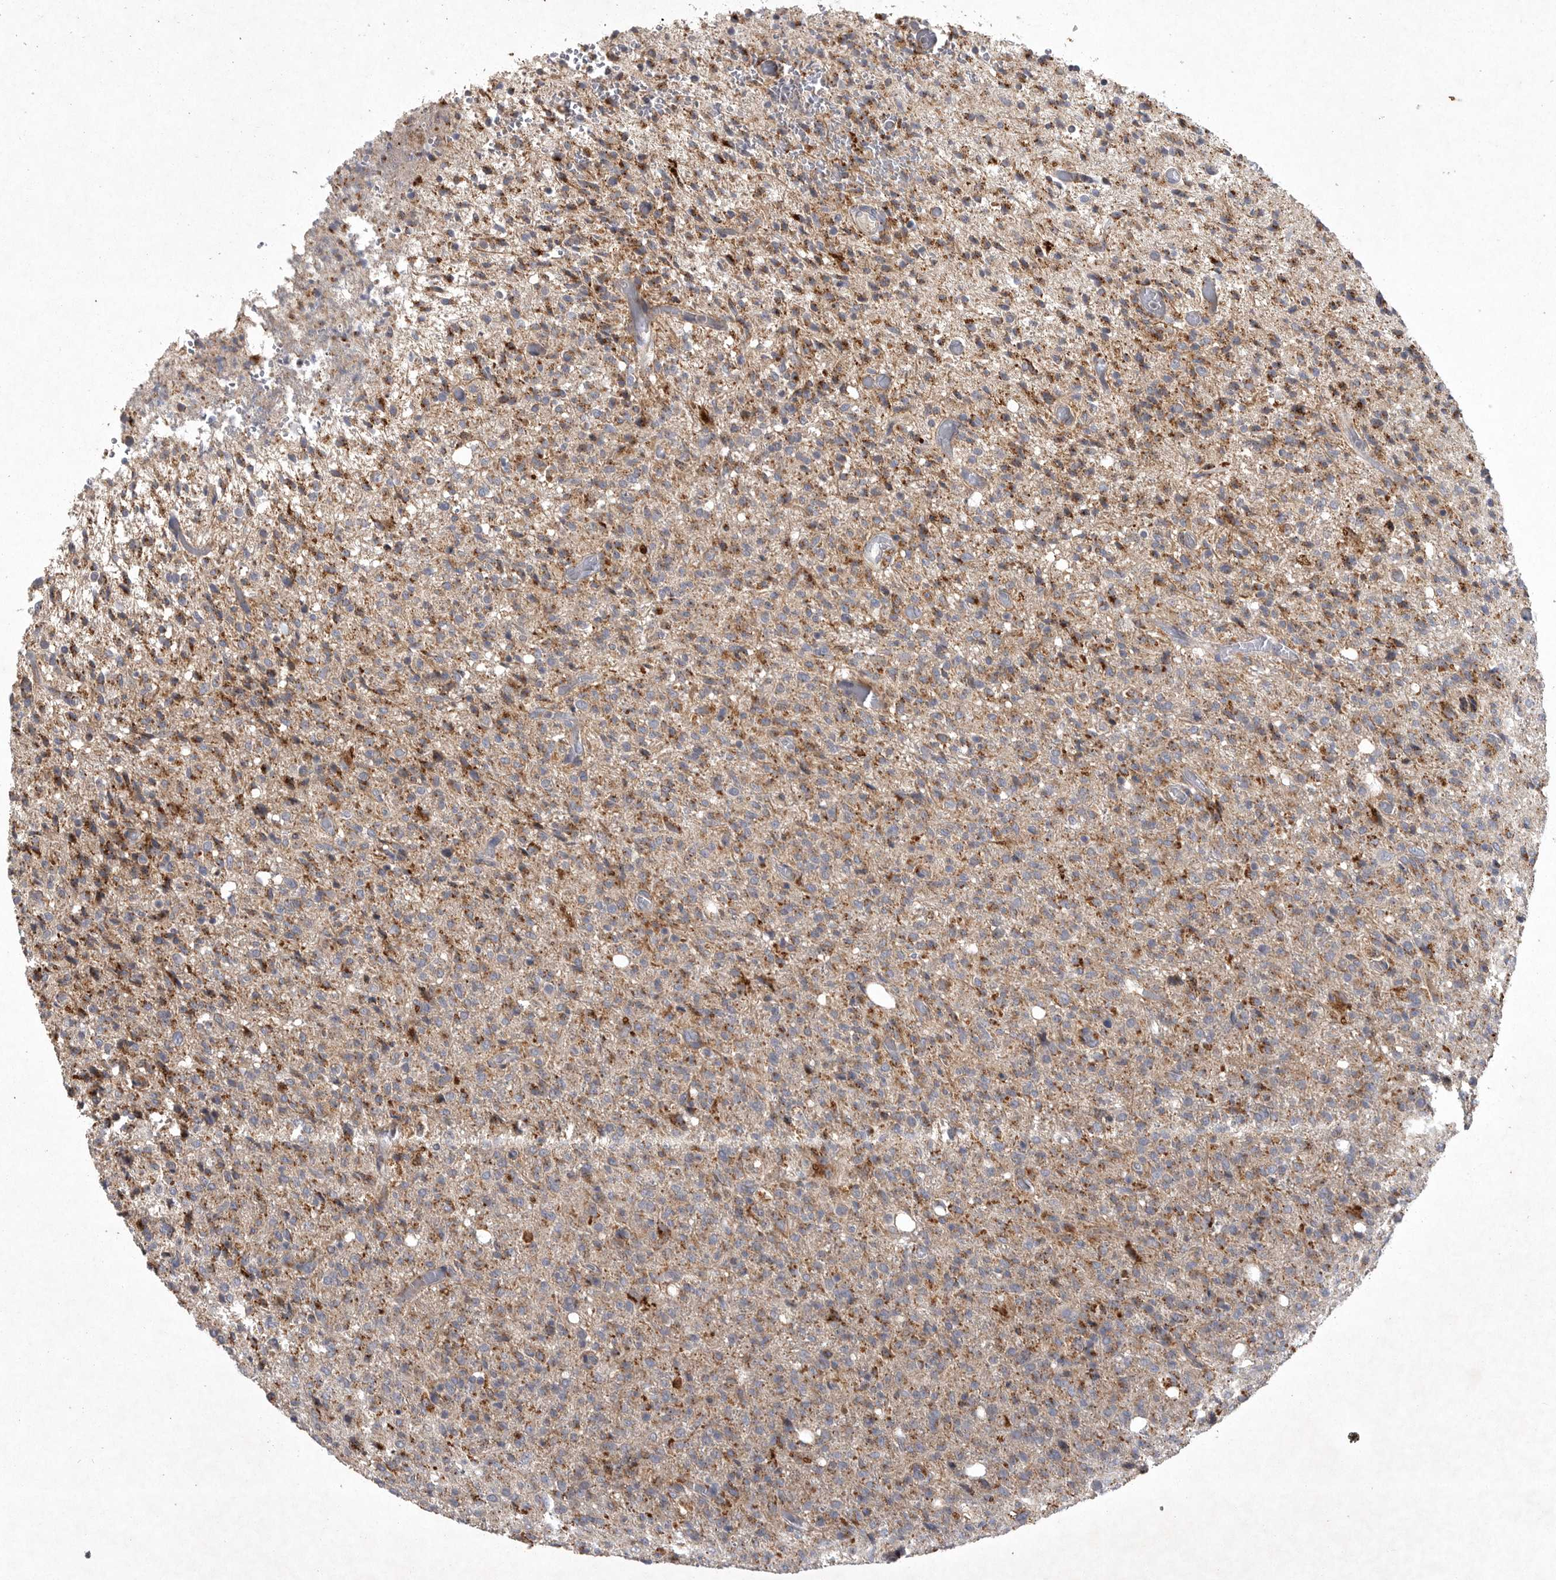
{"staining": {"intensity": "moderate", "quantity": ">75%", "location": "cytoplasmic/membranous"}, "tissue": "glioma", "cell_type": "Tumor cells", "image_type": "cancer", "snomed": [{"axis": "morphology", "description": "Glioma, malignant, High grade"}, {"axis": "topography", "description": "Brain"}], "caption": "Approximately >75% of tumor cells in glioma reveal moderate cytoplasmic/membranous protein staining as visualized by brown immunohistochemical staining.", "gene": "LAMTOR3", "patient": {"sex": "female", "age": 57}}